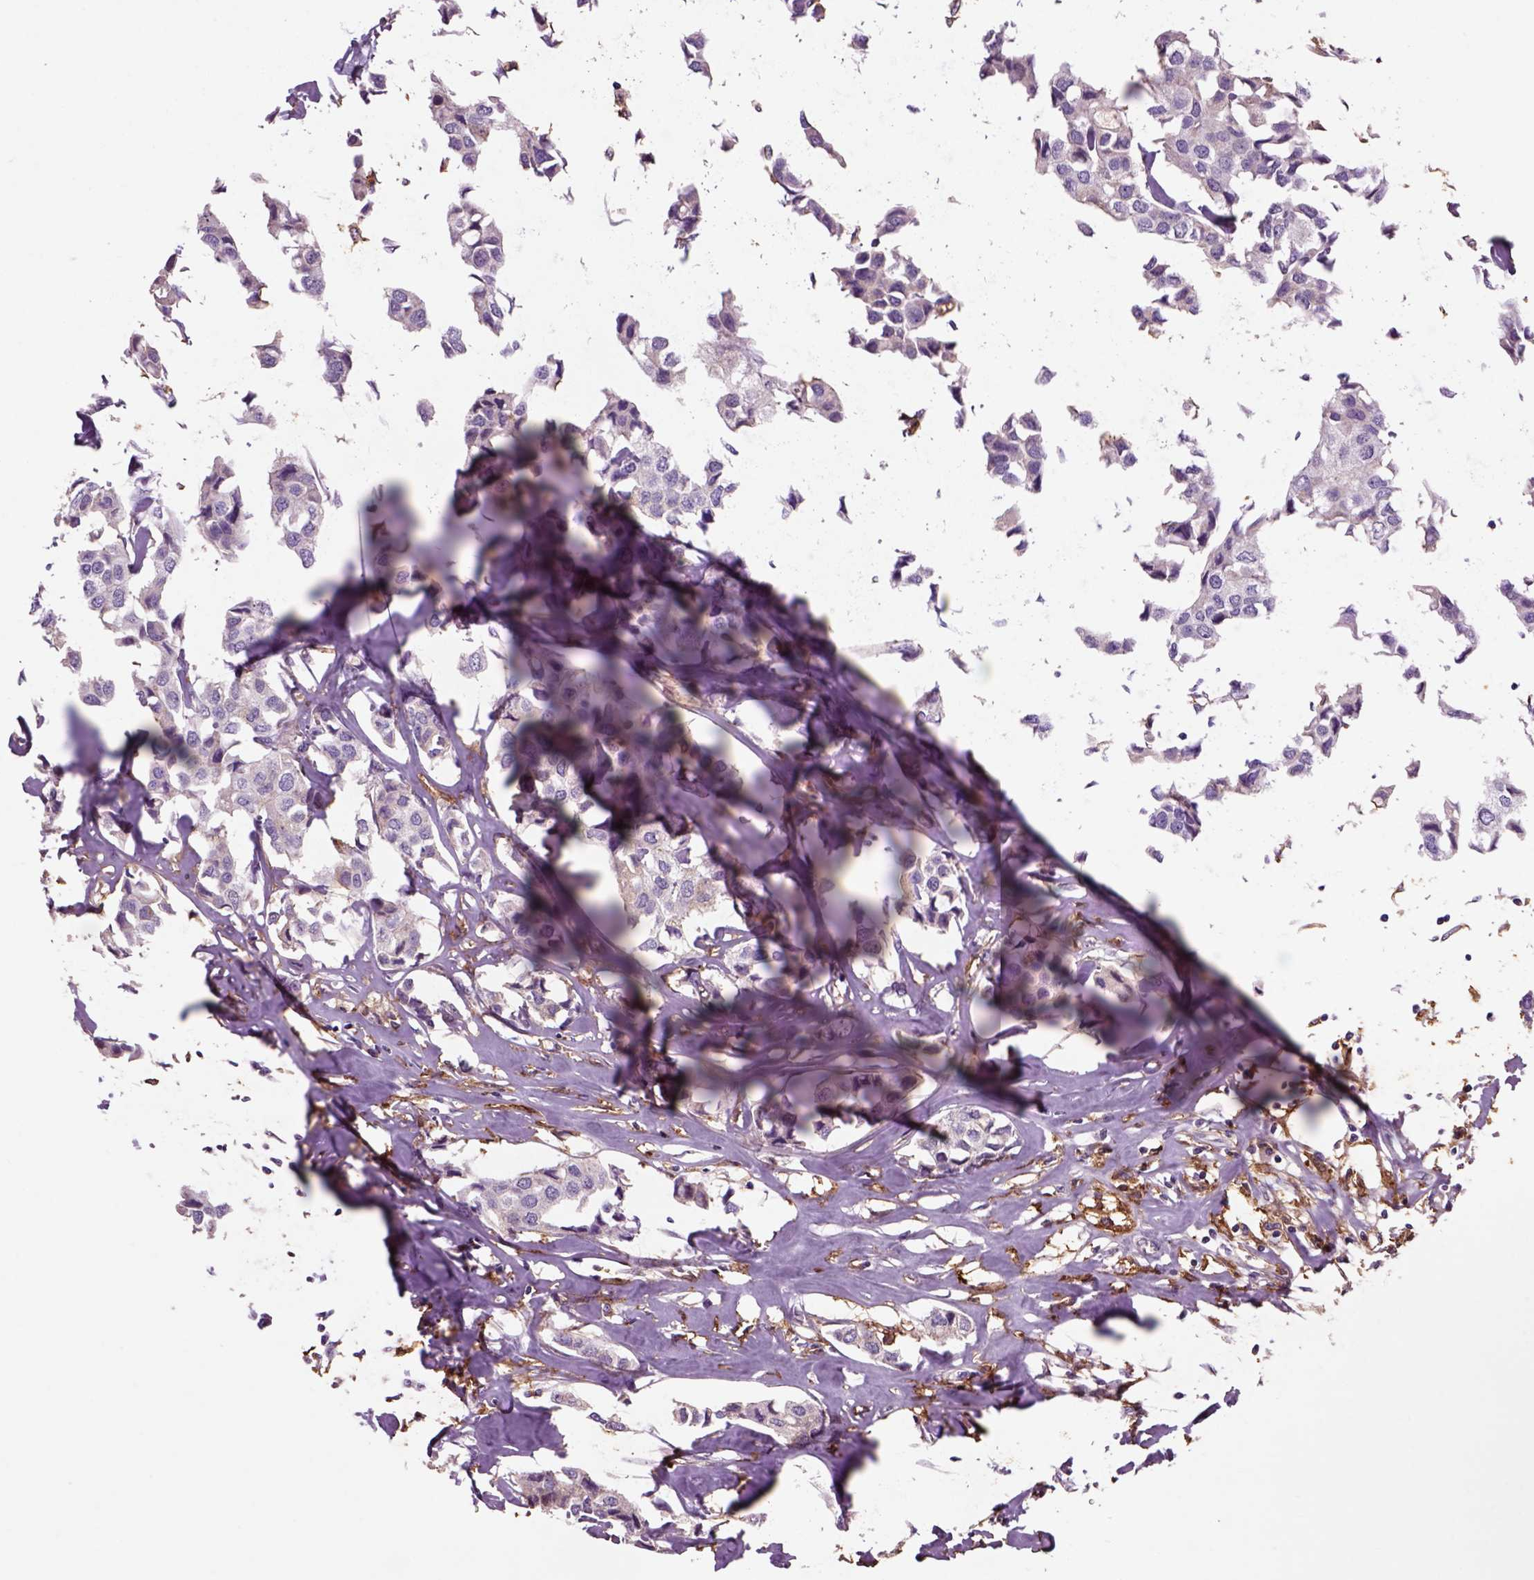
{"staining": {"intensity": "negative", "quantity": "none", "location": "none"}, "tissue": "breast cancer", "cell_type": "Tumor cells", "image_type": "cancer", "snomed": [{"axis": "morphology", "description": "Duct carcinoma"}, {"axis": "topography", "description": "Breast"}], "caption": "DAB (3,3'-diaminobenzidine) immunohistochemical staining of breast cancer demonstrates no significant staining in tumor cells.", "gene": "CD14", "patient": {"sex": "female", "age": 80}}